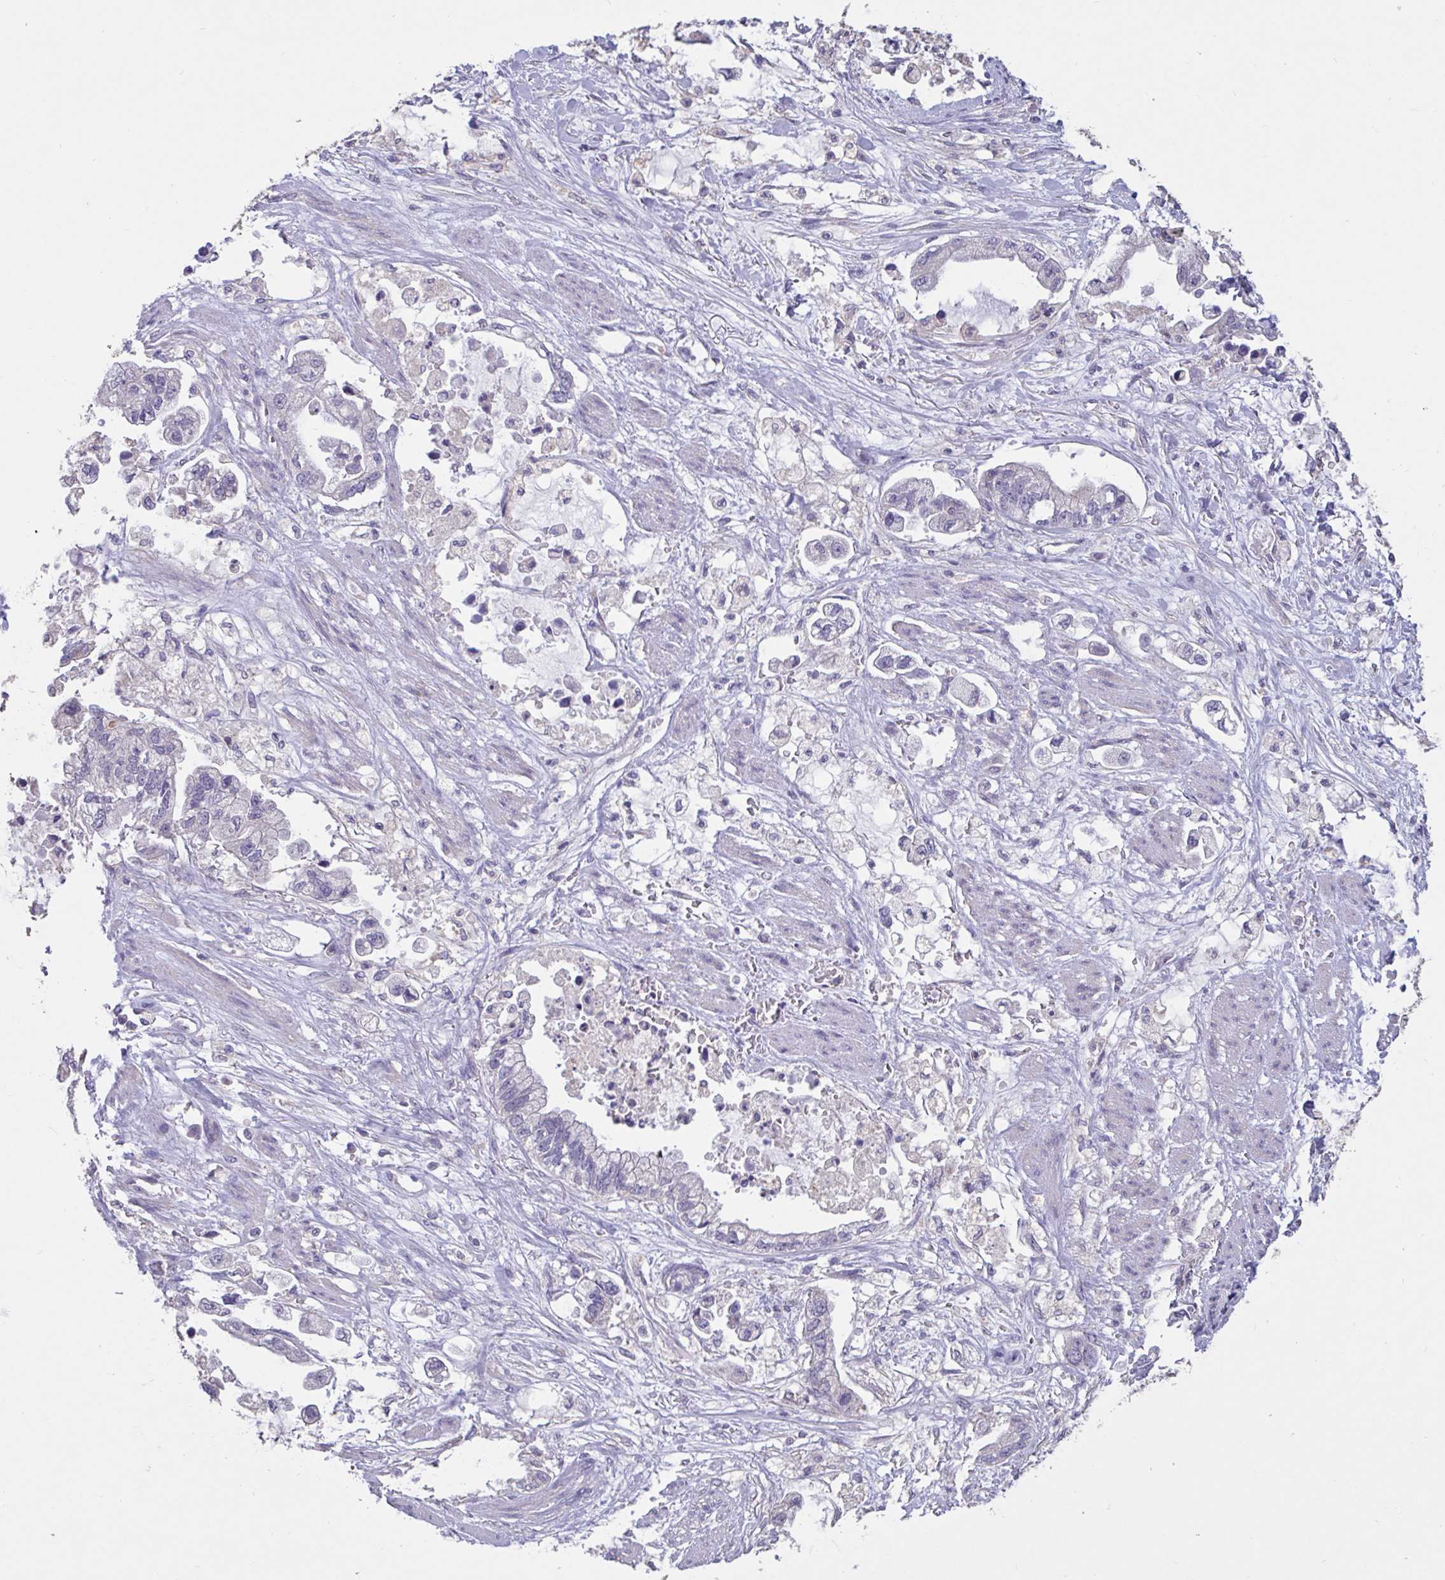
{"staining": {"intensity": "negative", "quantity": "none", "location": "none"}, "tissue": "stomach cancer", "cell_type": "Tumor cells", "image_type": "cancer", "snomed": [{"axis": "morphology", "description": "Adenocarcinoma, NOS"}, {"axis": "topography", "description": "Stomach"}], "caption": "Immunohistochemical staining of human adenocarcinoma (stomach) shows no significant positivity in tumor cells. (Brightfield microscopy of DAB IHC at high magnification).", "gene": "DDX39A", "patient": {"sex": "male", "age": 62}}